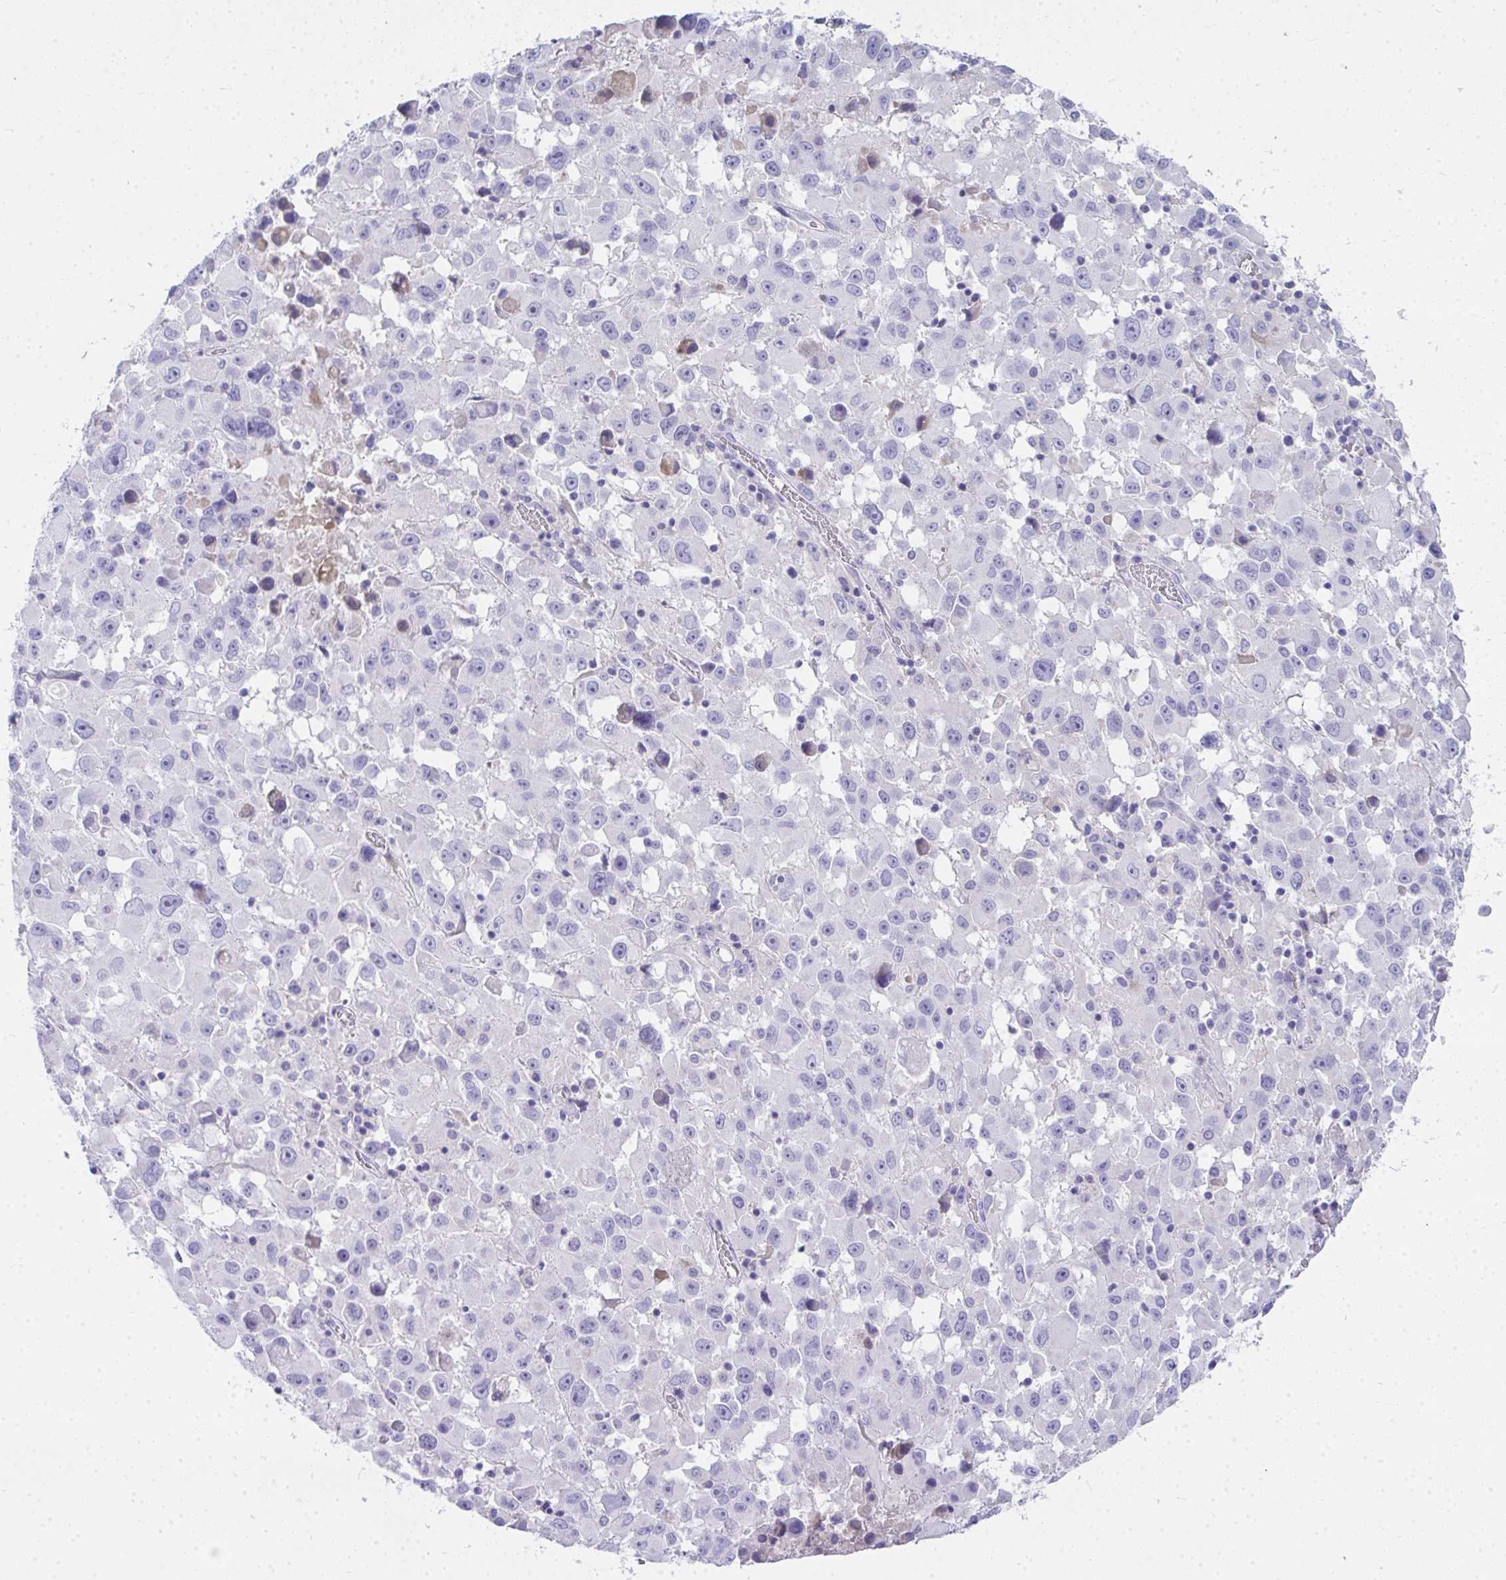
{"staining": {"intensity": "negative", "quantity": "none", "location": "none"}, "tissue": "melanoma", "cell_type": "Tumor cells", "image_type": "cancer", "snomed": [{"axis": "morphology", "description": "Malignant melanoma, Metastatic site"}, {"axis": "topography", "description": "Soft tissue"}], "caption": "This photomicrograph is of malignant melanoma (metastatic site) stained with IHC to label a protein in brown with the nuclei are counter-stained blue. There is no expression in tumor cells.", "gene": "COA5", "patient": {"sex": "male", "age": 50}}